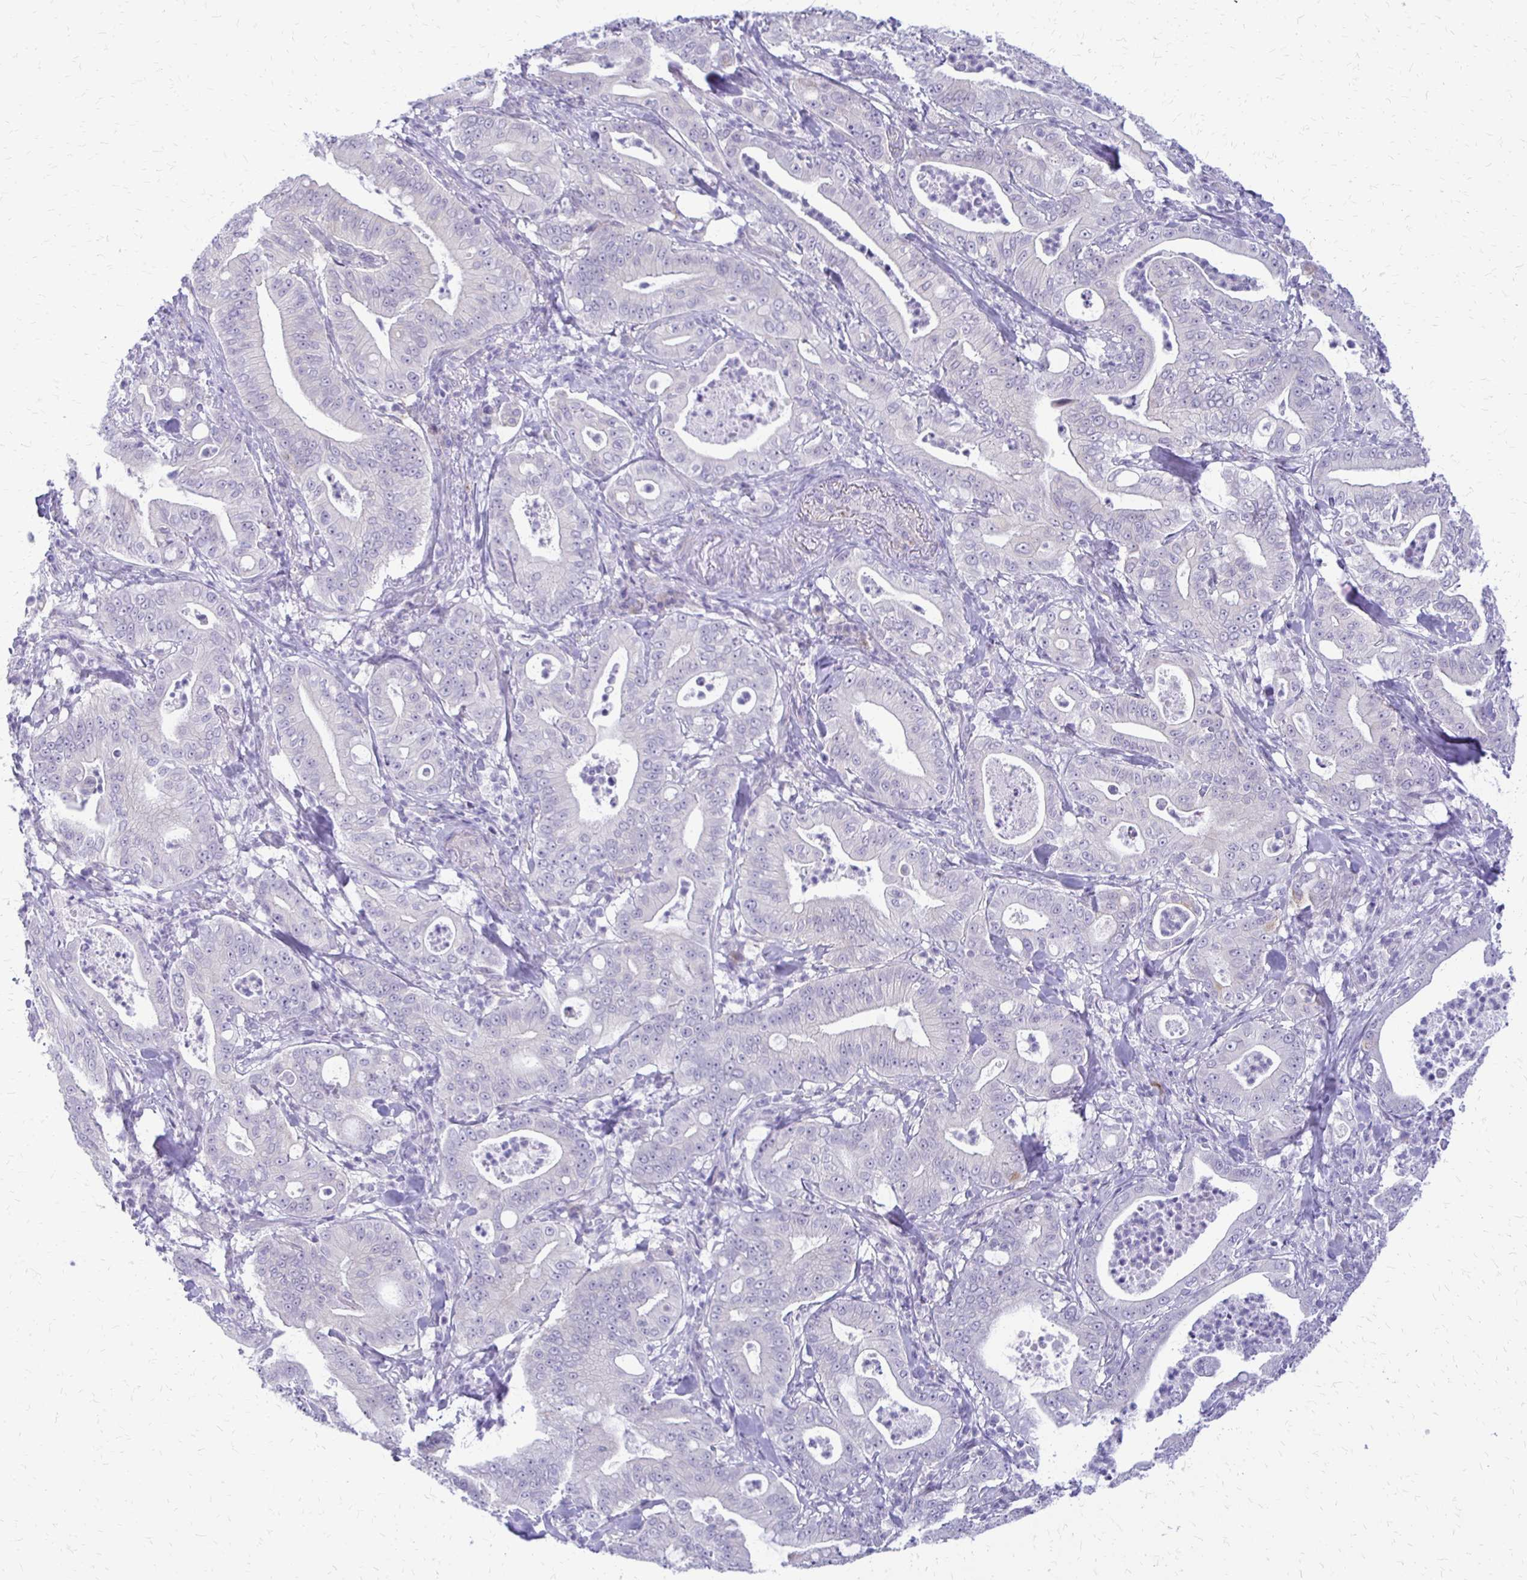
{"staining": {"intensity": "negative", "quantity": "none", "location": "none"}, "tissue": "pancreatic cancer", "cell_type": "Tumor cells", "image_type": "cancer", "snomed": [{"axis": "morphology", "description": "Adenocarcinoma, NOS"}, {"axis": "topography", "description": "Pancreas"}], "caption": "This photomicrograph is of pancreatic cancer stained with immunohistochemistry (IHC) to label a protein in brown with the nuclei are counter-stained blue. There is no positivity in tumor cells.", "gene": "EPYC", "patient": {"sex": "male", "age": 71}}